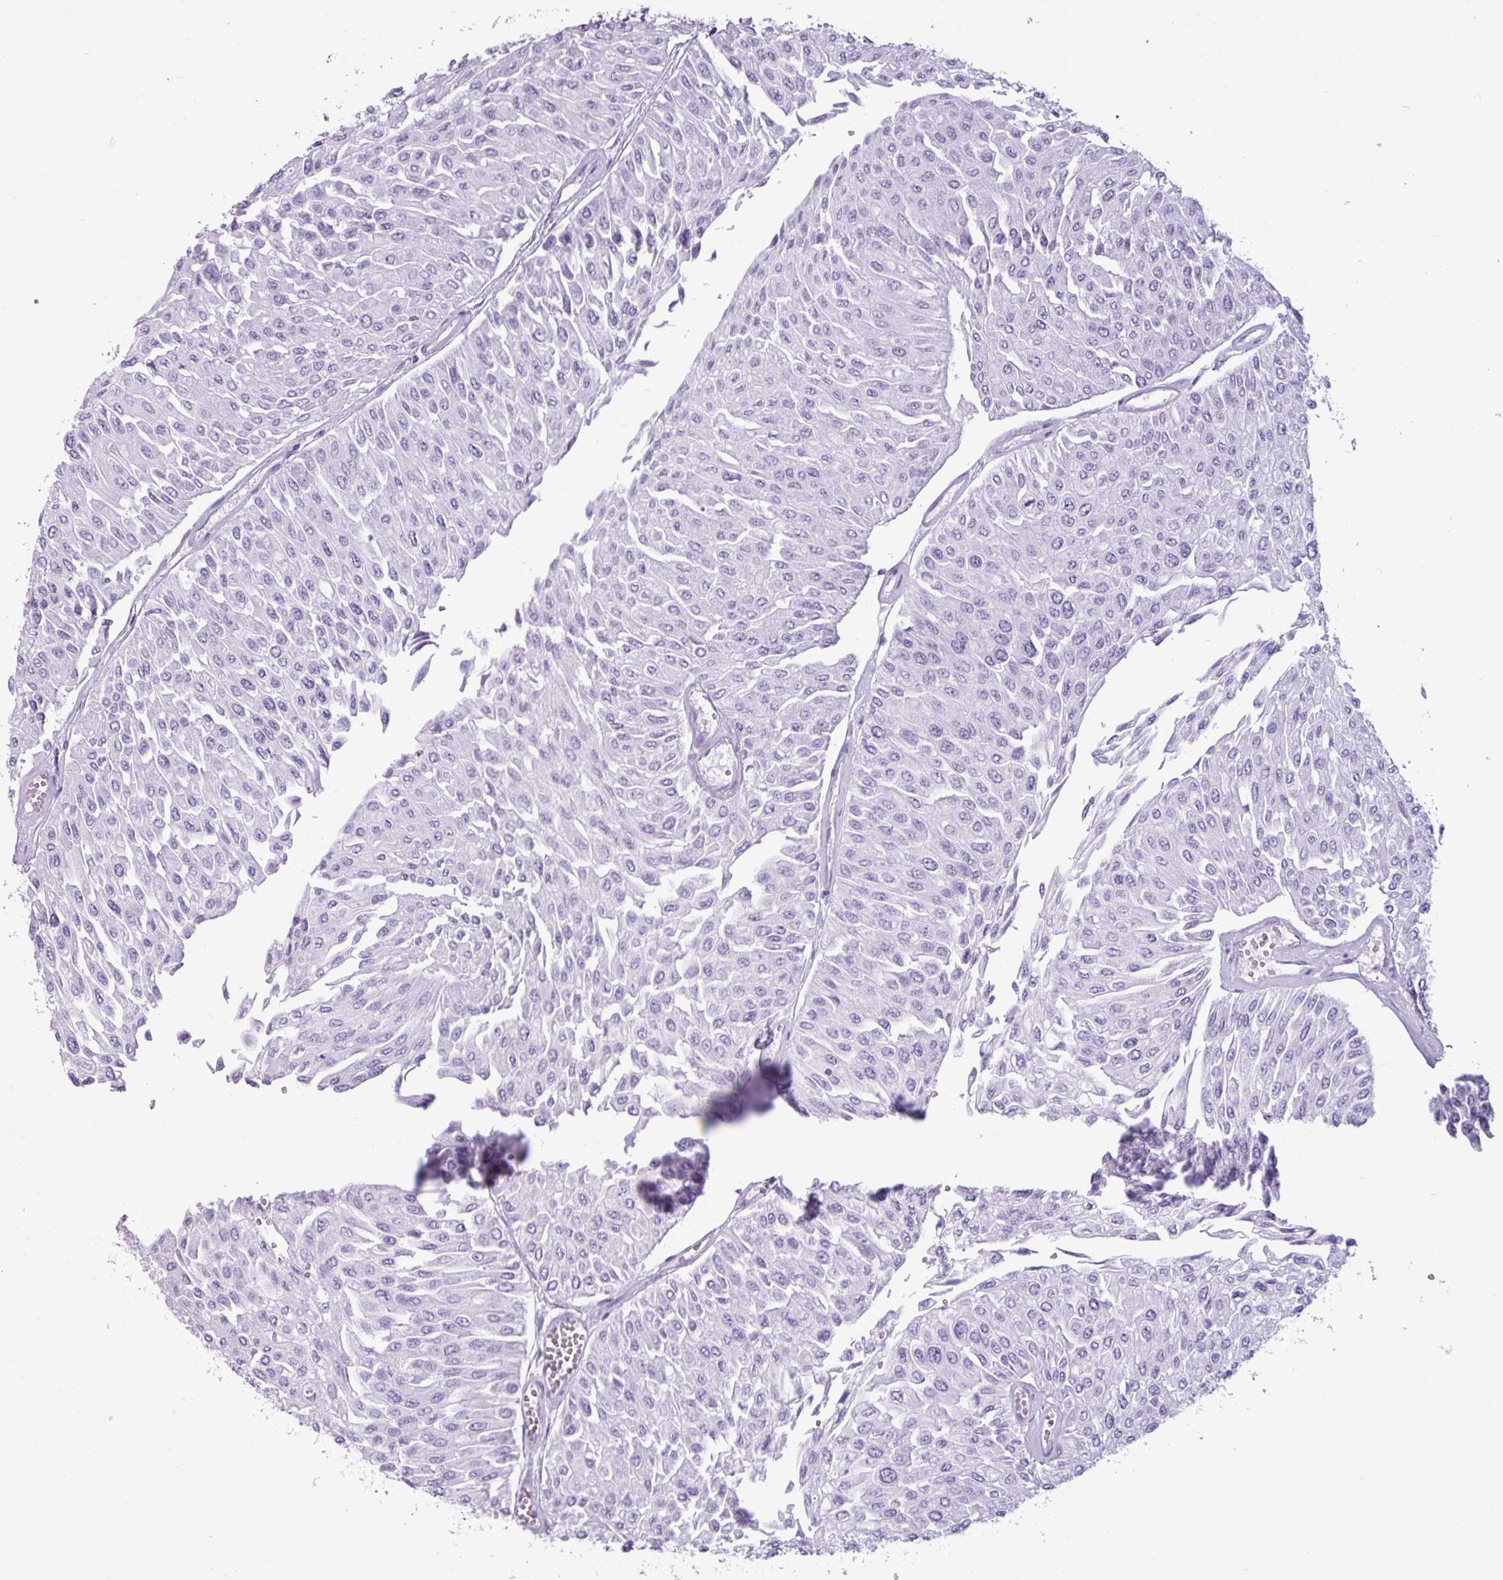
{"staining": {"intensity": "negative", "quantity": "none", "location": "none"}, "tissue": "urothelial cancer", "cell_type": "Tumor cells", "image_type": "cancer", "snomed": [{"axis": "morphology", "description": "Urothelial carcinoma, Low grade"}, {"axis": "topography", "description": "Urinary bladder"}], "caption": "Protein analysis of urothelial cancer reveals no significant staining in tumor cells.", "gene": "AMY1B", "patient": {"sex": "male", "age": 67}}